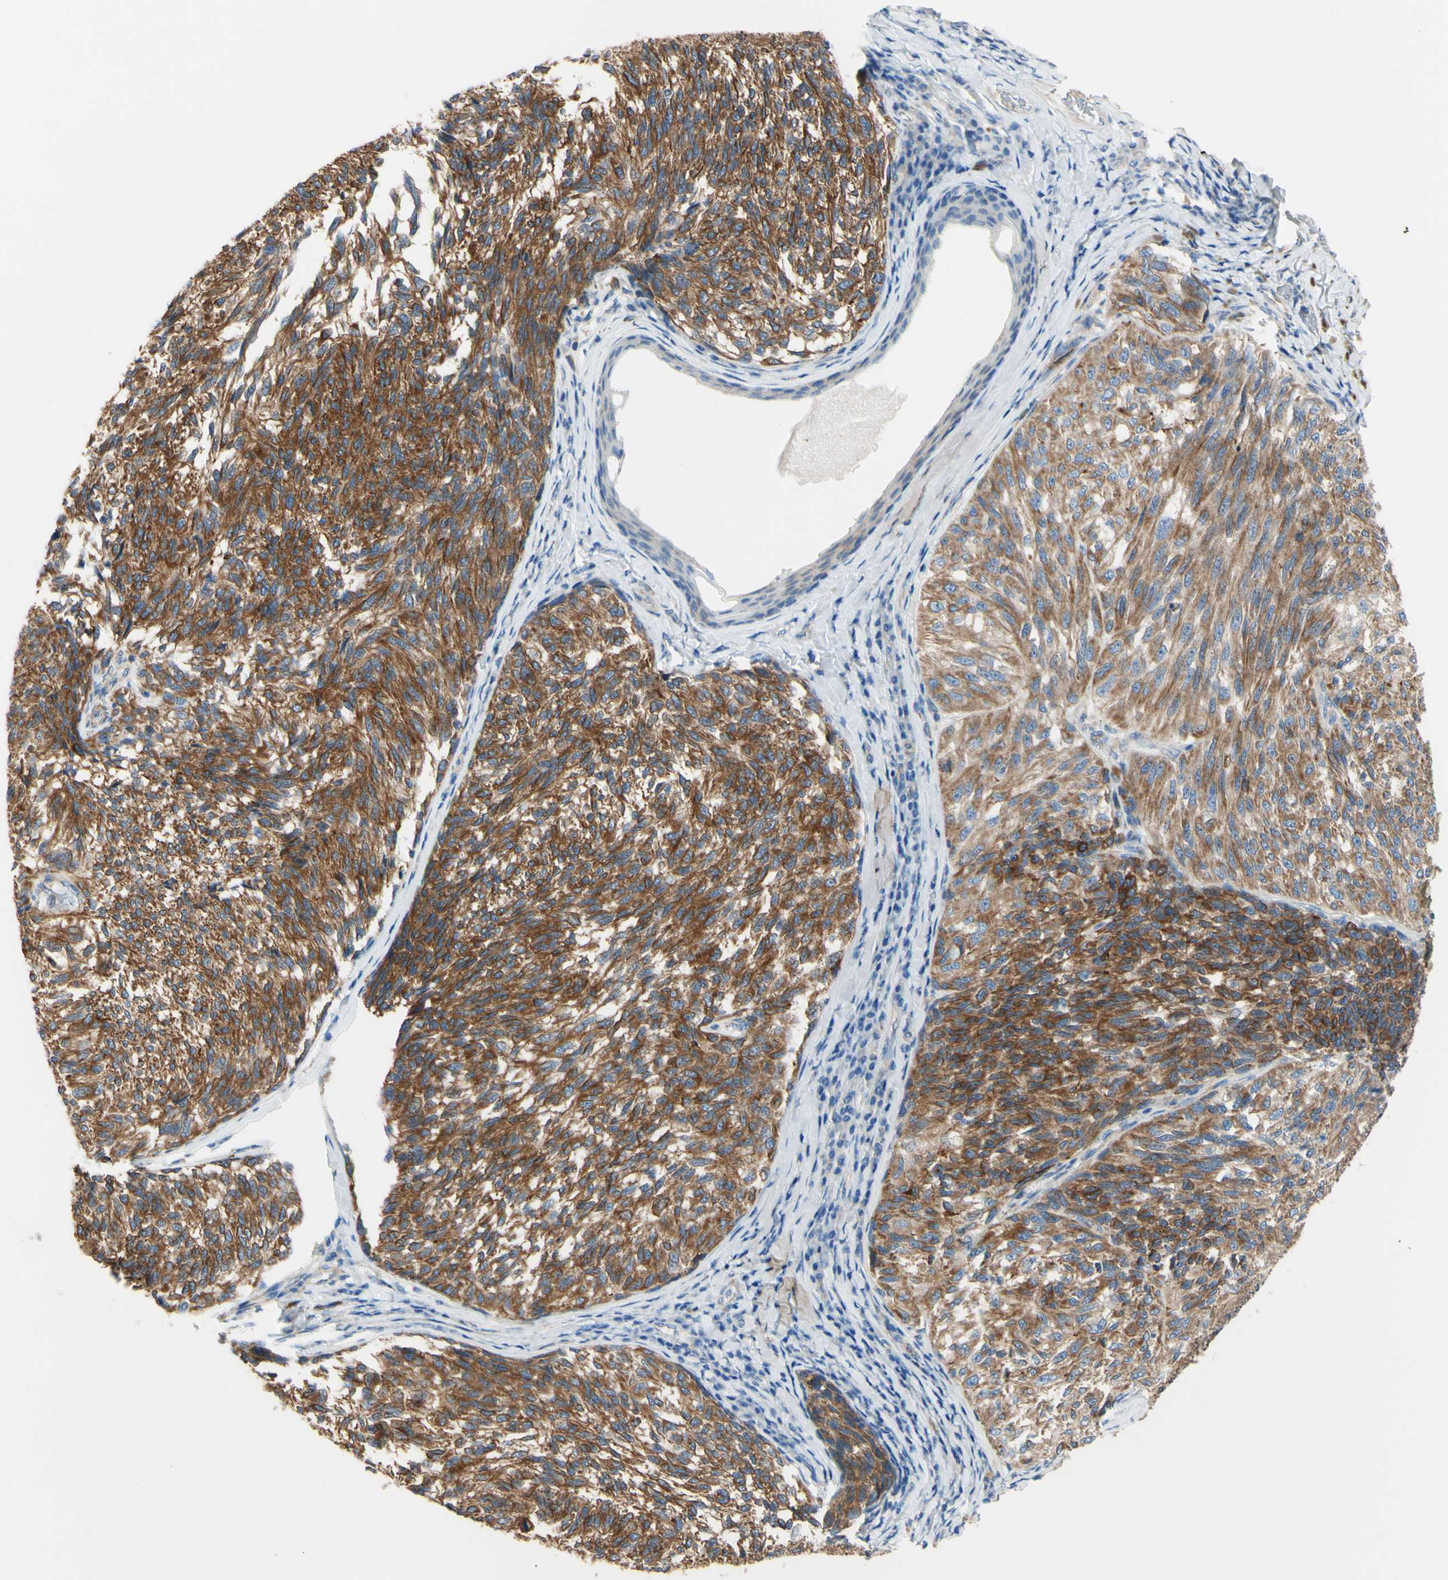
{"staining": {"intensity": "strong", "quantity": ">75%", "location": "cytoplasmic/membranous"}, "tissue": "melanoma", "cell_type": "Tumor cells", "image_type": "cancer", "snomed": [{"axis": "morphology", "description": "Malignant melanoma, NOS"}, {"axis": "topography", "description": "Skin"}], "caption": "A brown stain labels strong cytoplasmic/membranous staining of a protein in human malignant melanoma tumor cells.", "gene": "RETREG2", "patient": {"sex": "female", "age": 73}}